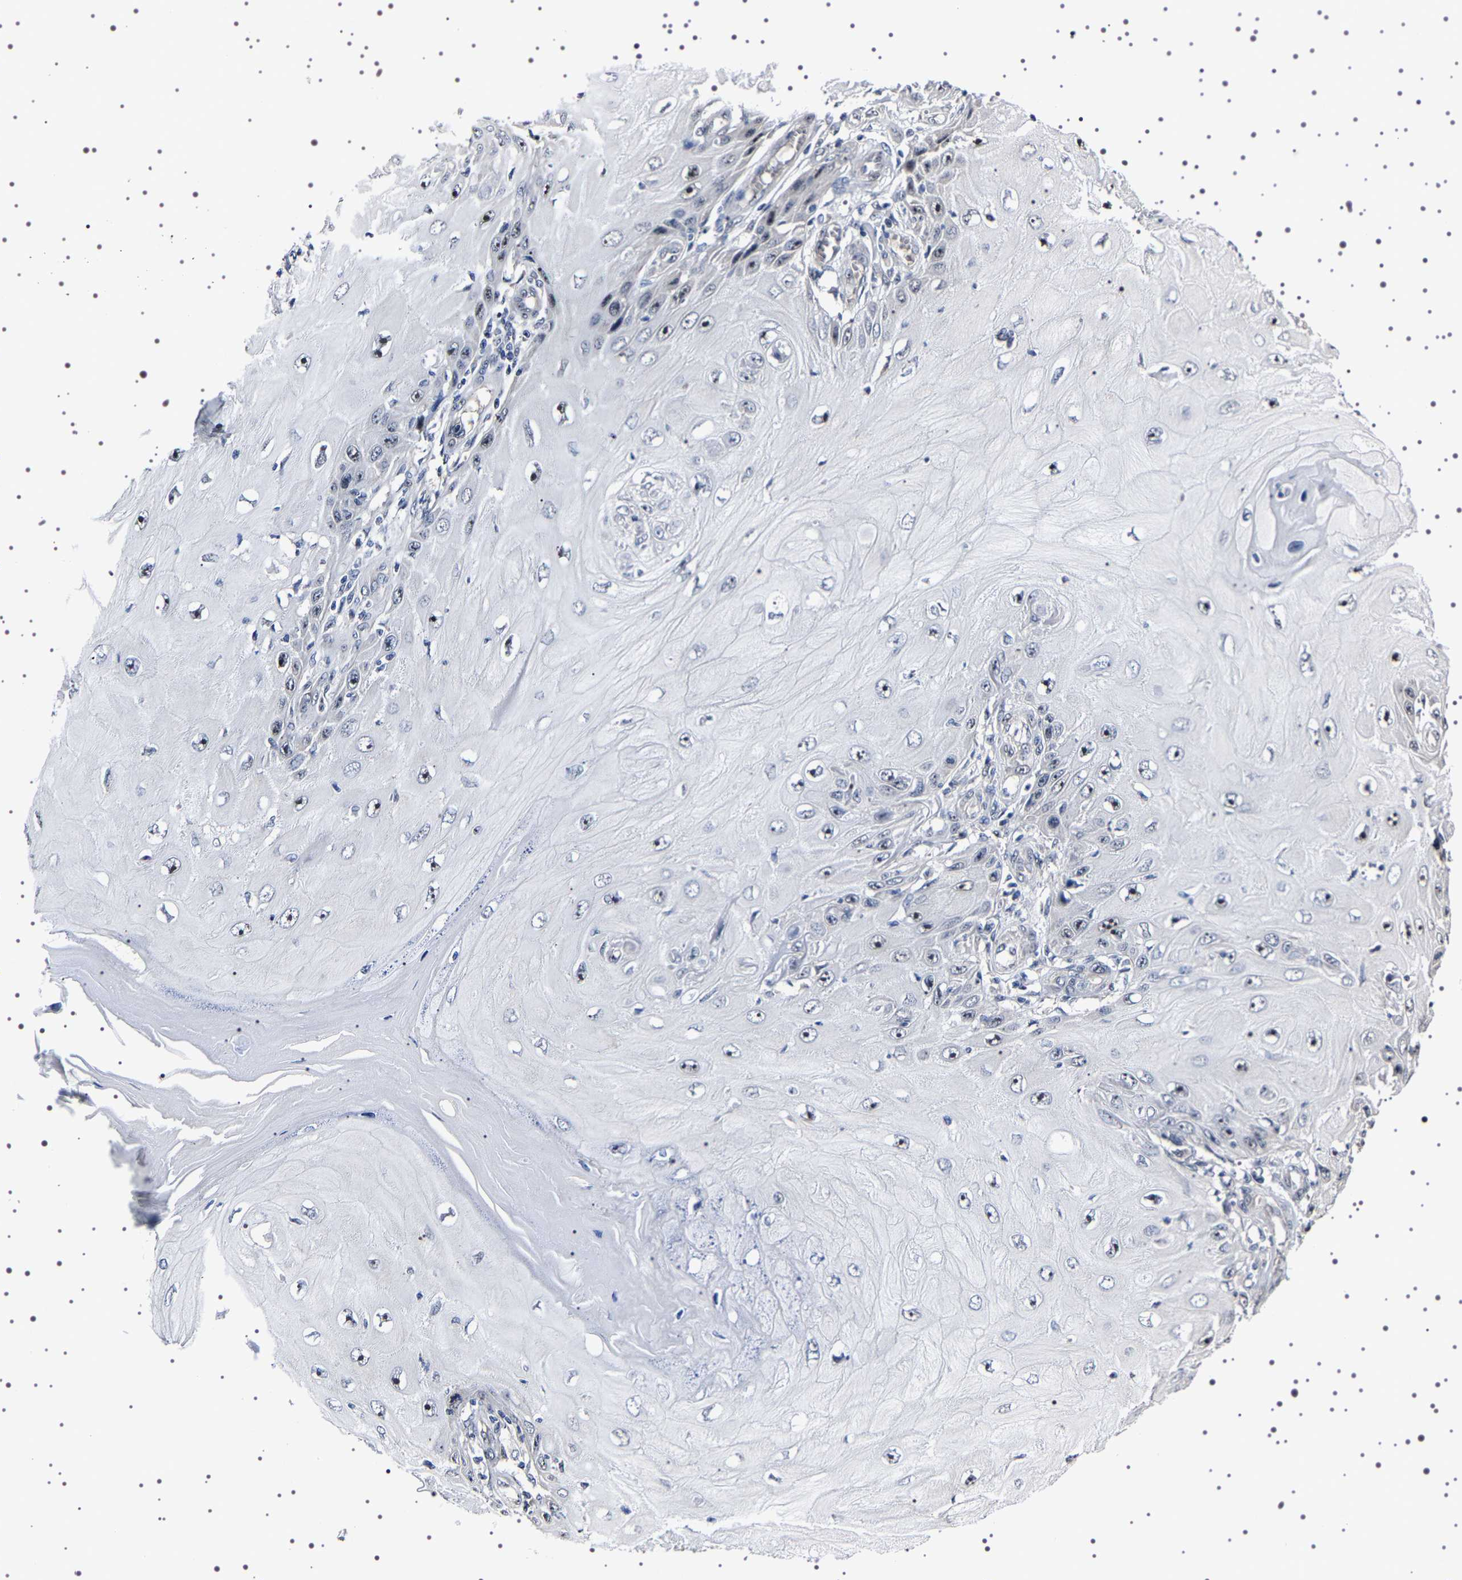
{"staining": {"intensity": "strong", "quantity": "25%-75%", "location": "nuclear"}, "tissue": "skin cancer", "cell_type": "Tumor cells", "image_type": "cancer", "snomed": [{"axis": "morphology", "description": "Squamous cell carcinoma, NOS"}, {"axis": "topography", "description": "Skin"}], "caption": "Squamous cell carcinoma (skin) stained for a protein reveals strong nuclear positivity in tumor cells.", "gene": "GNL3", "patient": {"sex": "female", "age": 73}}